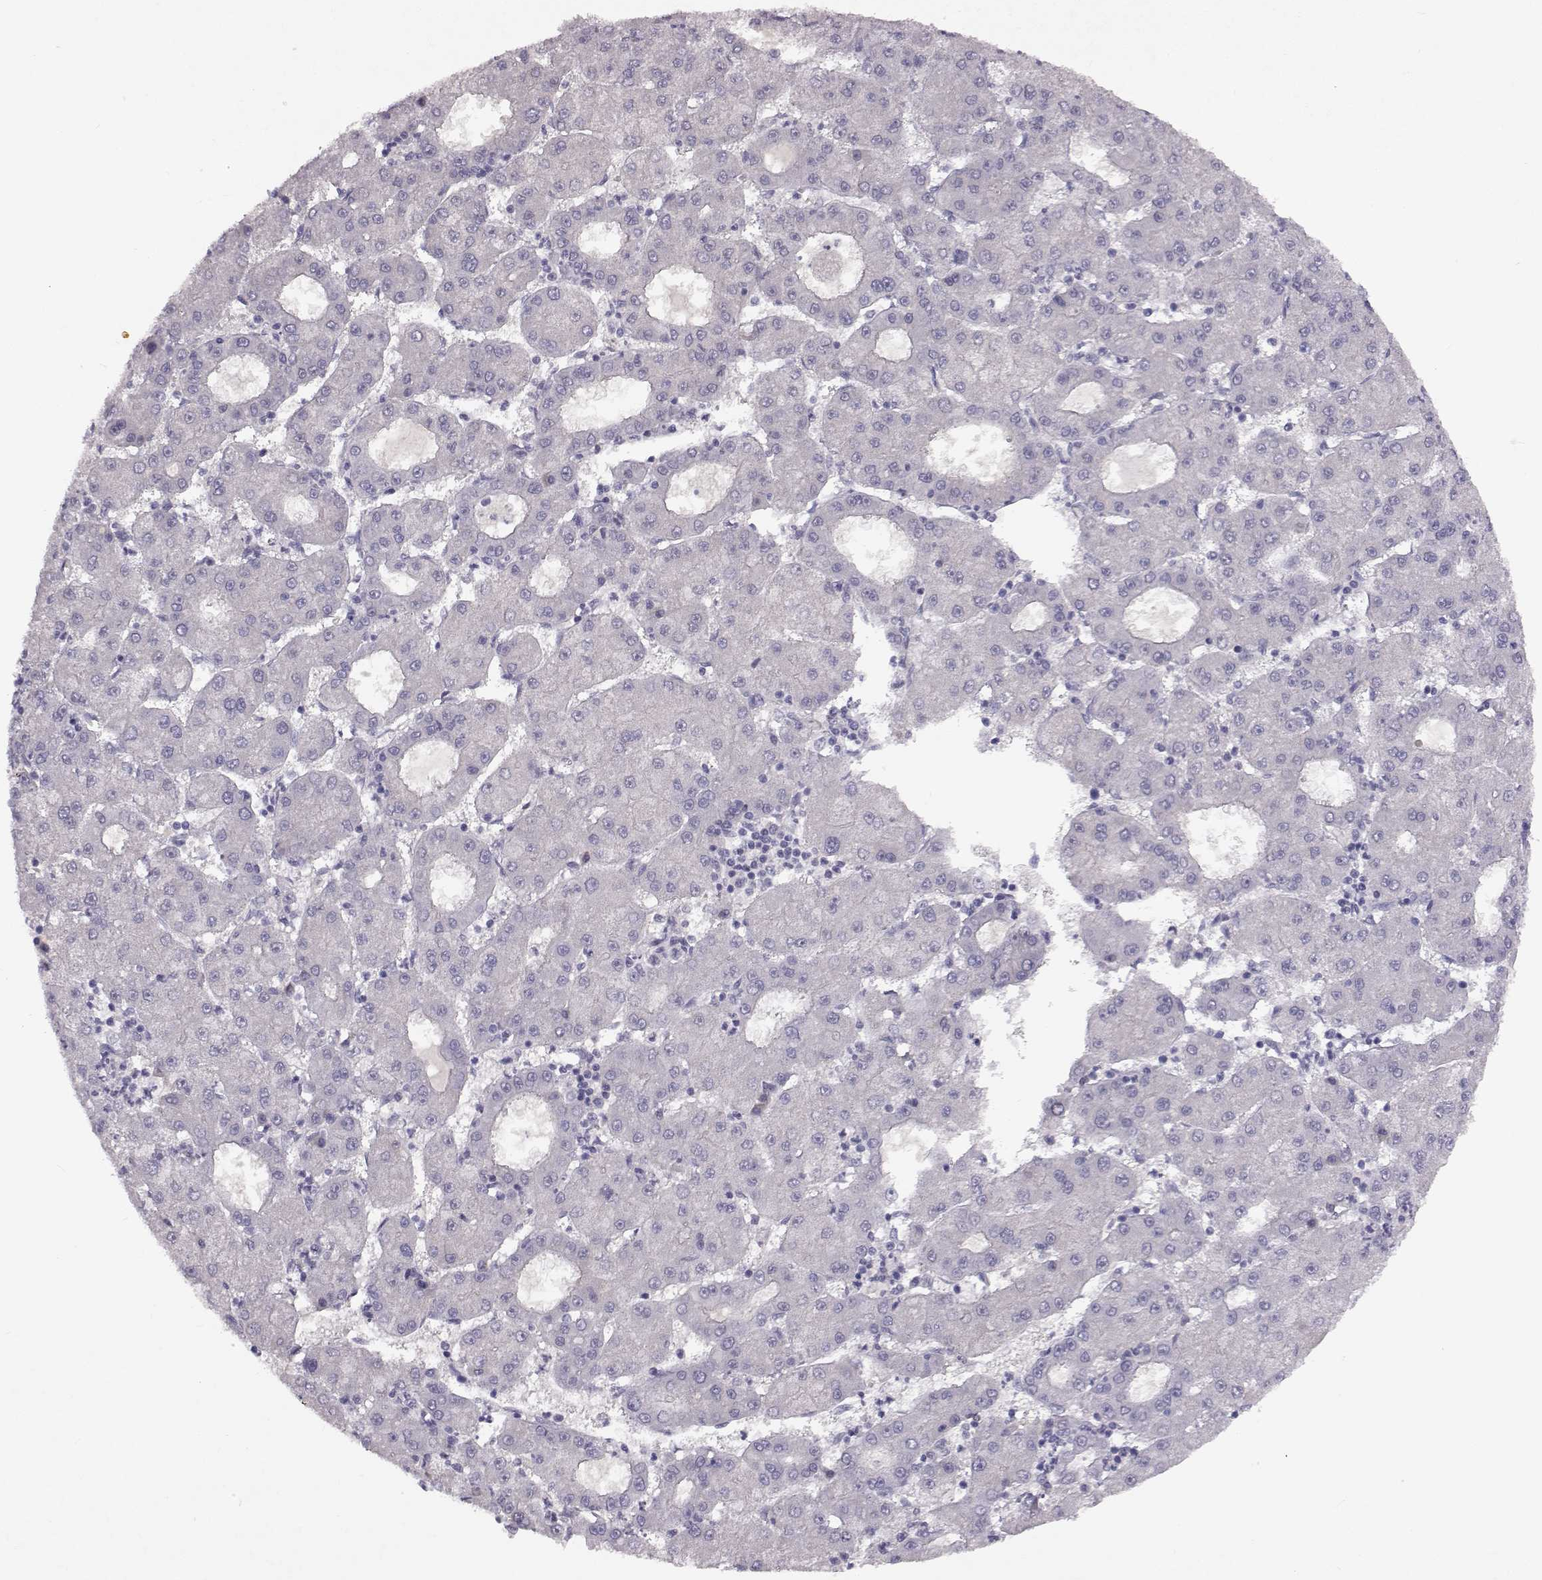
{"staining": {"intensity": "negative", "quantity": "none", "location": "none"}, "tissue": "liver cancer", "cell_type": "Tumor cells", "image_type": "cancer", "snomed": [{"axis": "morphology", "description": "Carcinoma, Hepatocellular, NOS"}, {"axis": "topography", "description": "Liver"}], "caption": "An immunohistochemistry (IHC) micrograph of liver hepatocellular carcinoma is shown. There is no staining in tumor cells of liver hepatocellular carcinoma.", "gene": "SPAG17", "patient": {"sex": "male", "age": 73}}